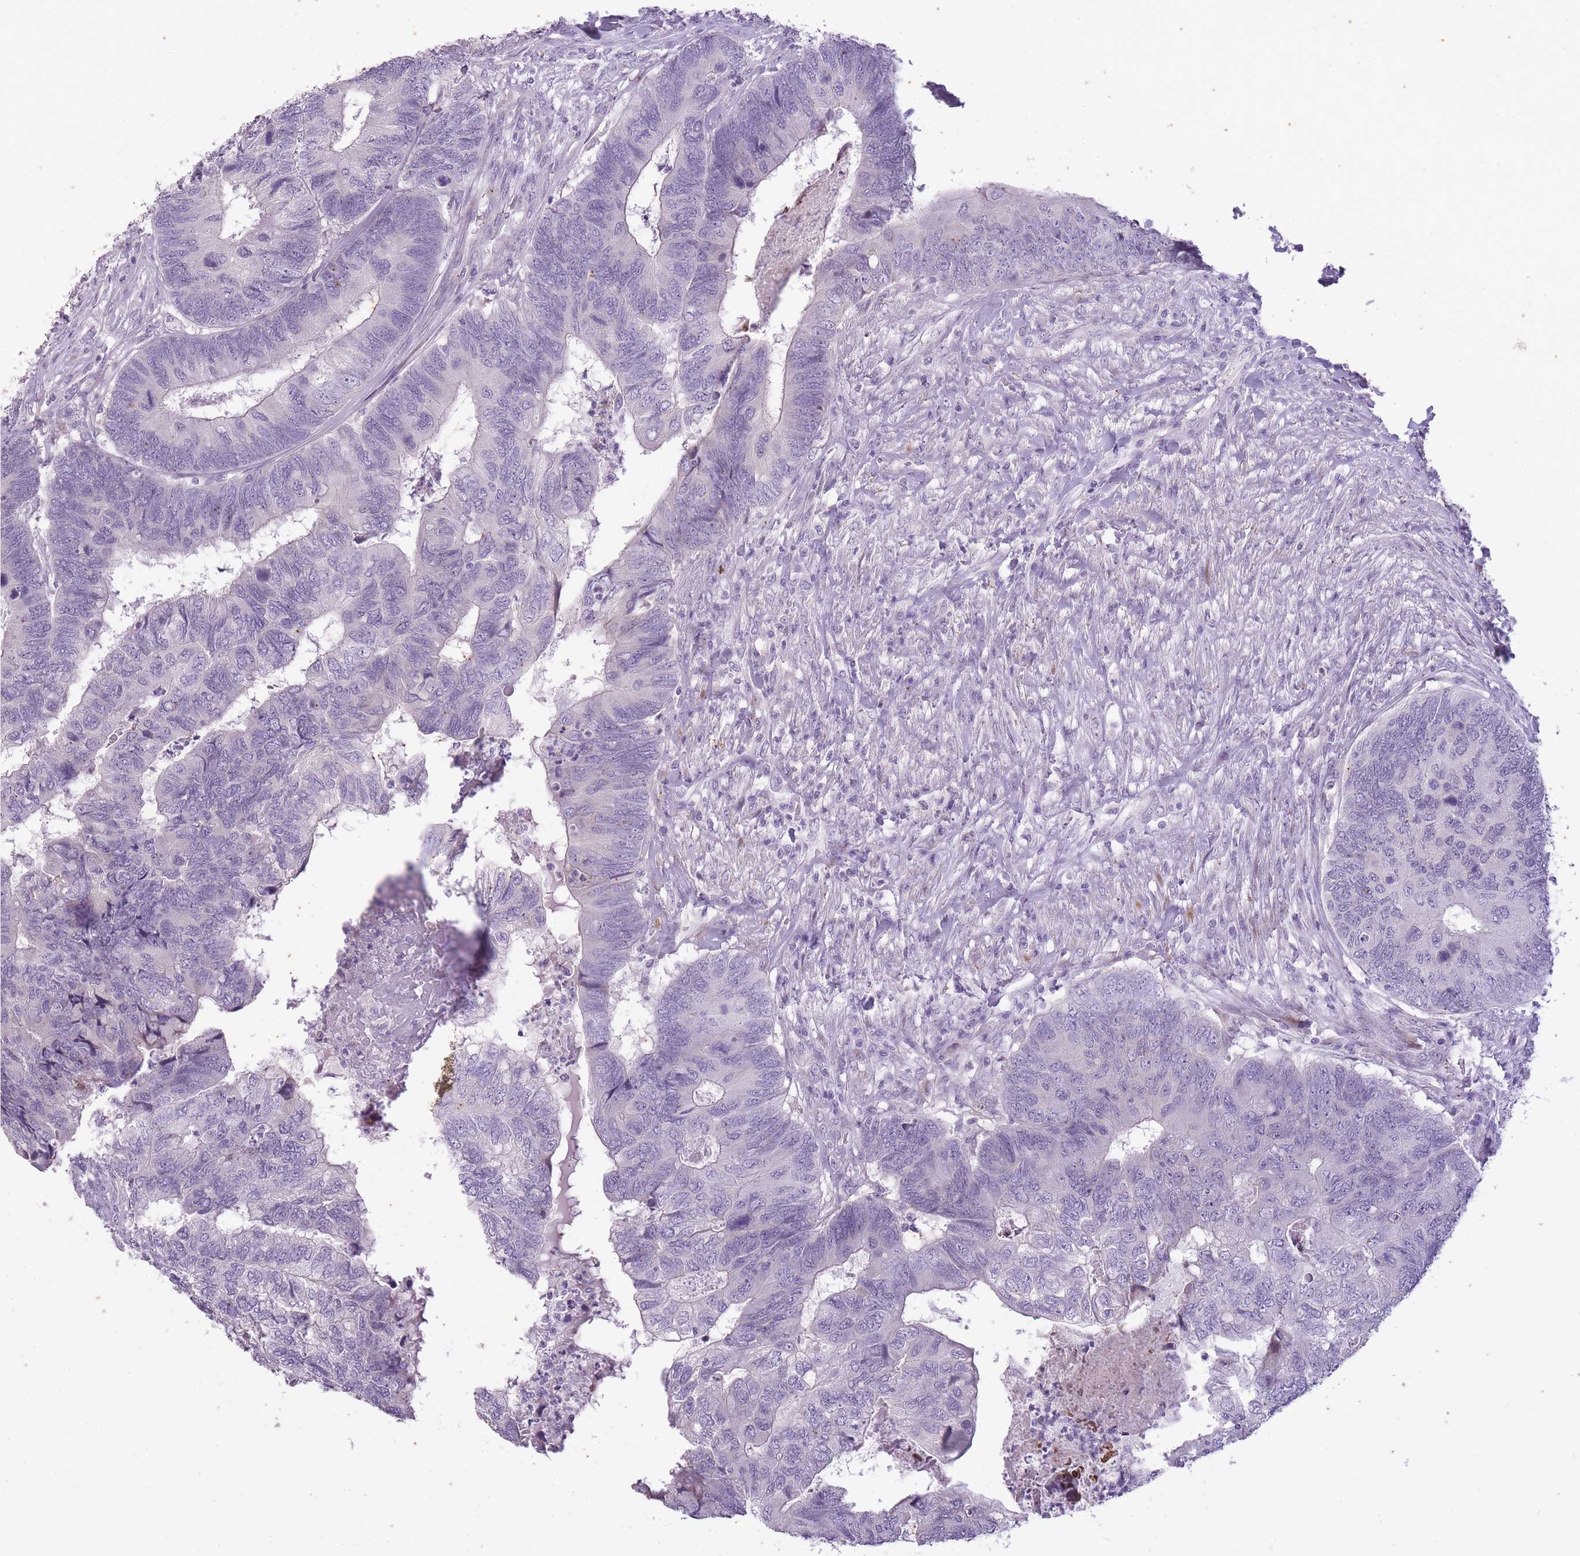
{"staining": {"intensity": "negative", "quantity": "none", "location": "none"}, "tissue": "colorectal cancer", "cell_type": "Tumor cells", "image_type": "cancer", "snomed": [{"axis": "morphology", "description": "Adenocarcinoma, NOS"}, {"axis": "topography", "description": "Colon"}], "caption": "Immunohistochemical staining of human colorectal cancer (adenocarcinoma) demonstrates no significant expression in tumor cells.", "gene": "CNTNAP3", "patient": {"sex": "female", "age": 67}}